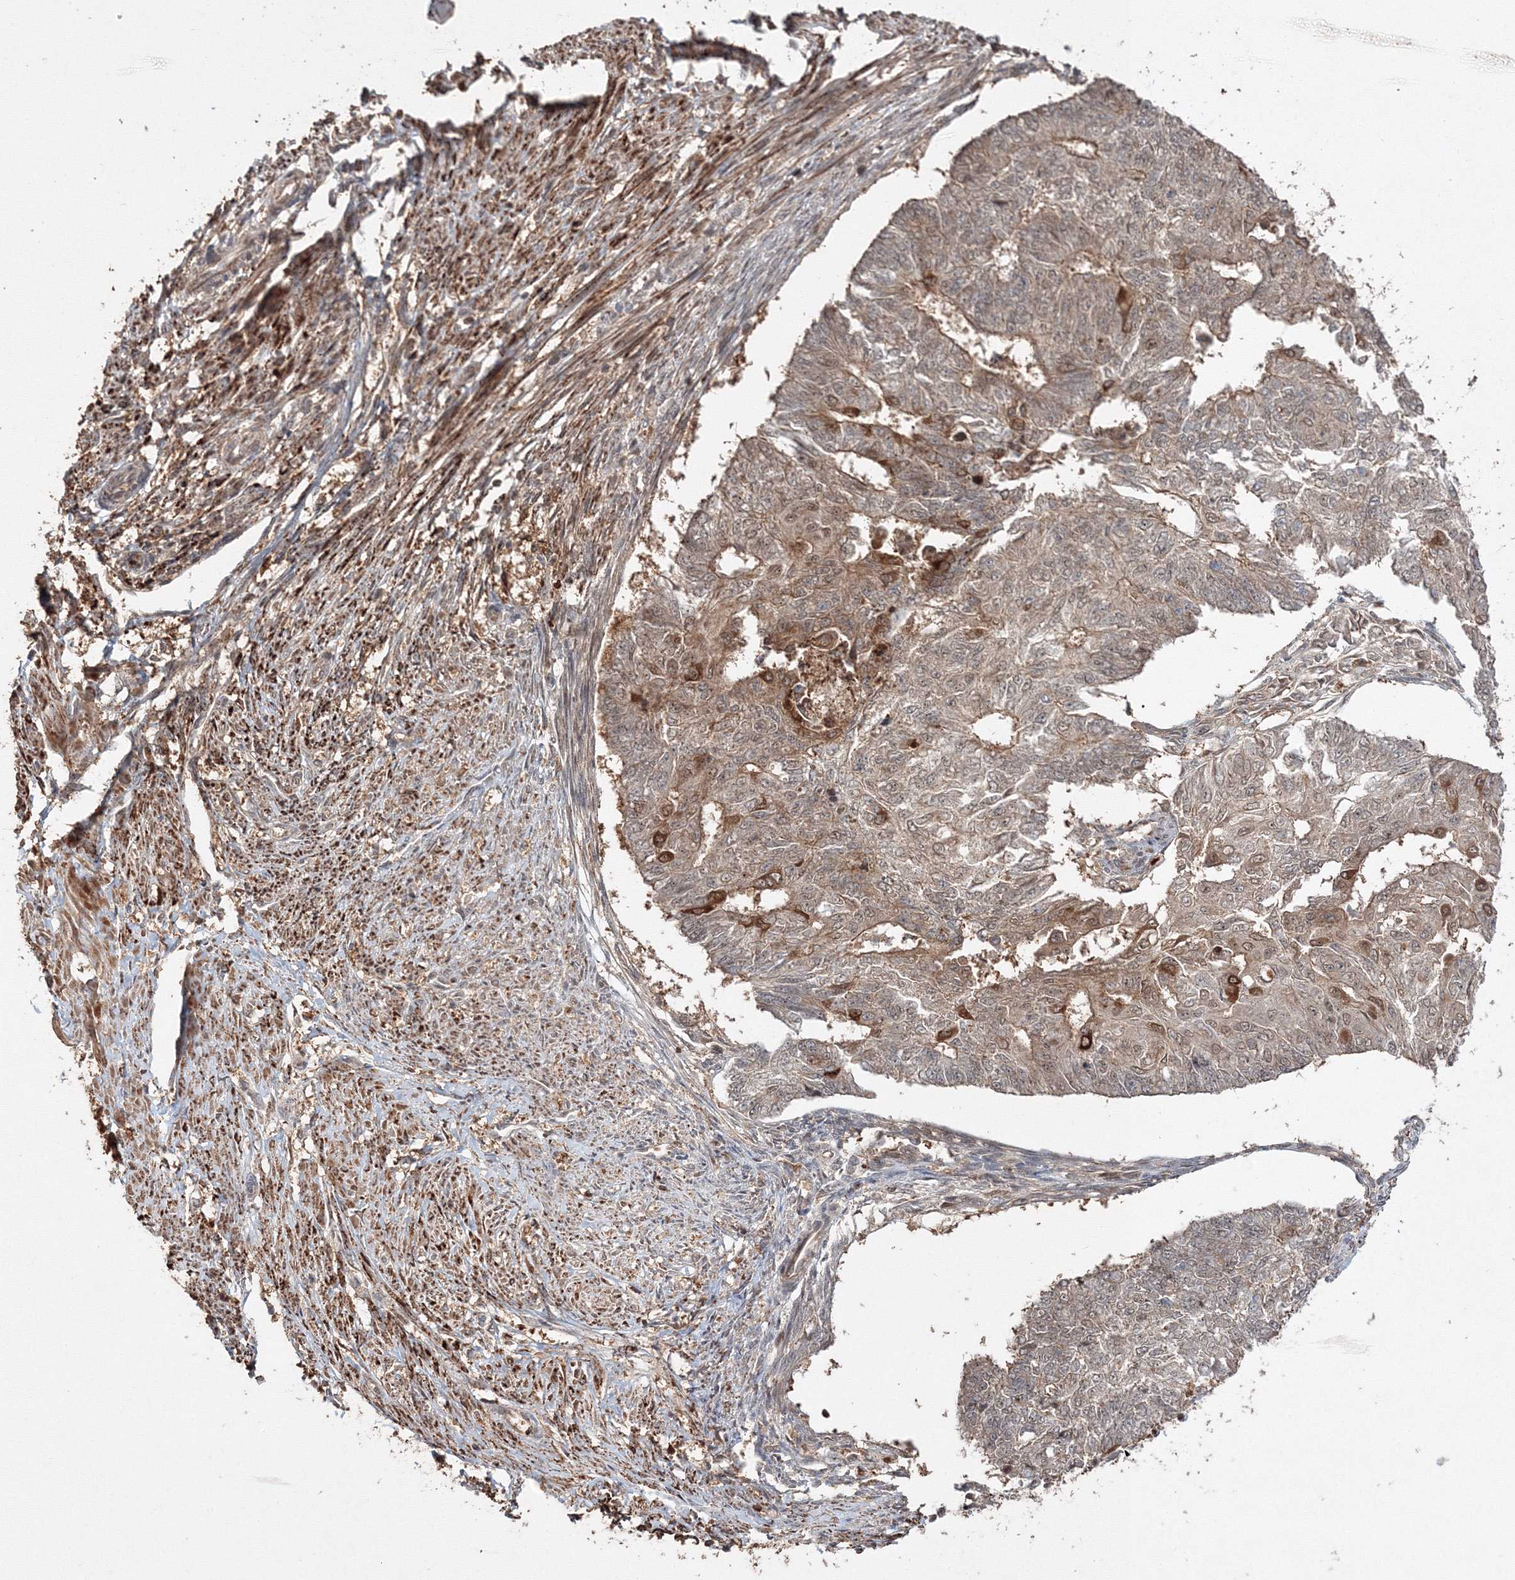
{"staining": {"intensity": "moderate", "quantity": "25%-75%", "location": "cytoplasmic/membranous"}, "tissue": "endometrial cancer", "cell_type": "Tumor cells", "image_type": "cancer", "snomed": [{"axis": "morphology", "description": "Adenocarcinoma, NOS"}, {"axis": "topography", "description": "Endometrium"}], "caption": "Endometrial cancer (adenocarcinoma) was stained to show a protein in brown. There is medium levels of moderate cytoplasmic/membranous positivity in approximately 25%-75% of tumor cells.", "gene": "DDO", "patient": {"sex": "female", "age": 32}}